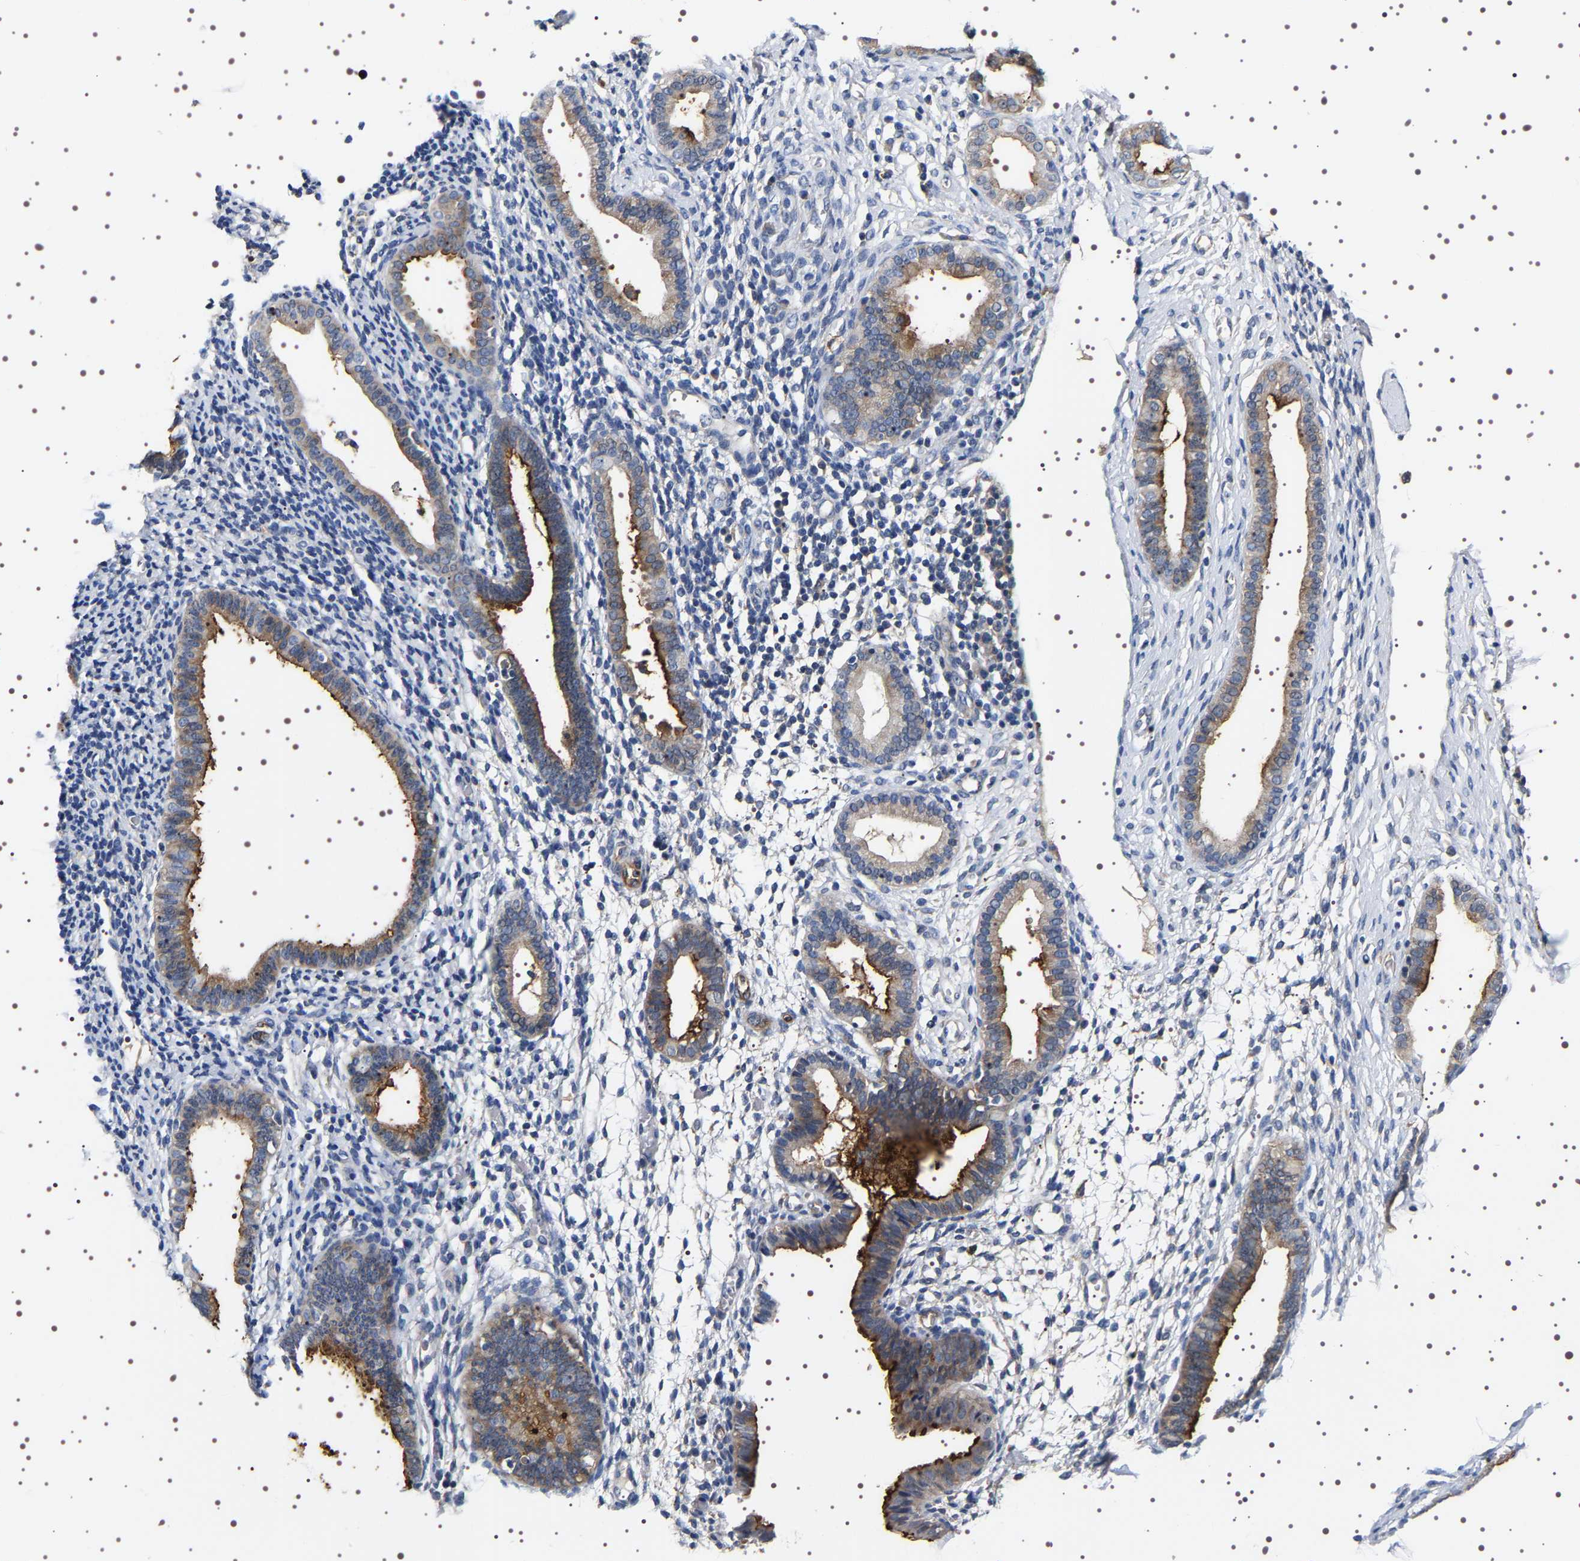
{"staining": {"intensity": "negative", "quantity": "none", "location": "none"}, "tissue": "endometrium", "cell_type": "Cells in endometrial stroma", "image_type": "normal", "snomed": [{"axis": "morphology", "description": "Normal tissue, NOS"}, {"axis": "topography", "description": "Endometrium"}], "caption": "This is an immunohistochemistry (IHC) histopathology image of normal endometrium. There is no expression in cells in endometrial stroma.", "gene": "ALPL", "patient": {"sex": "female", "age": 61}}